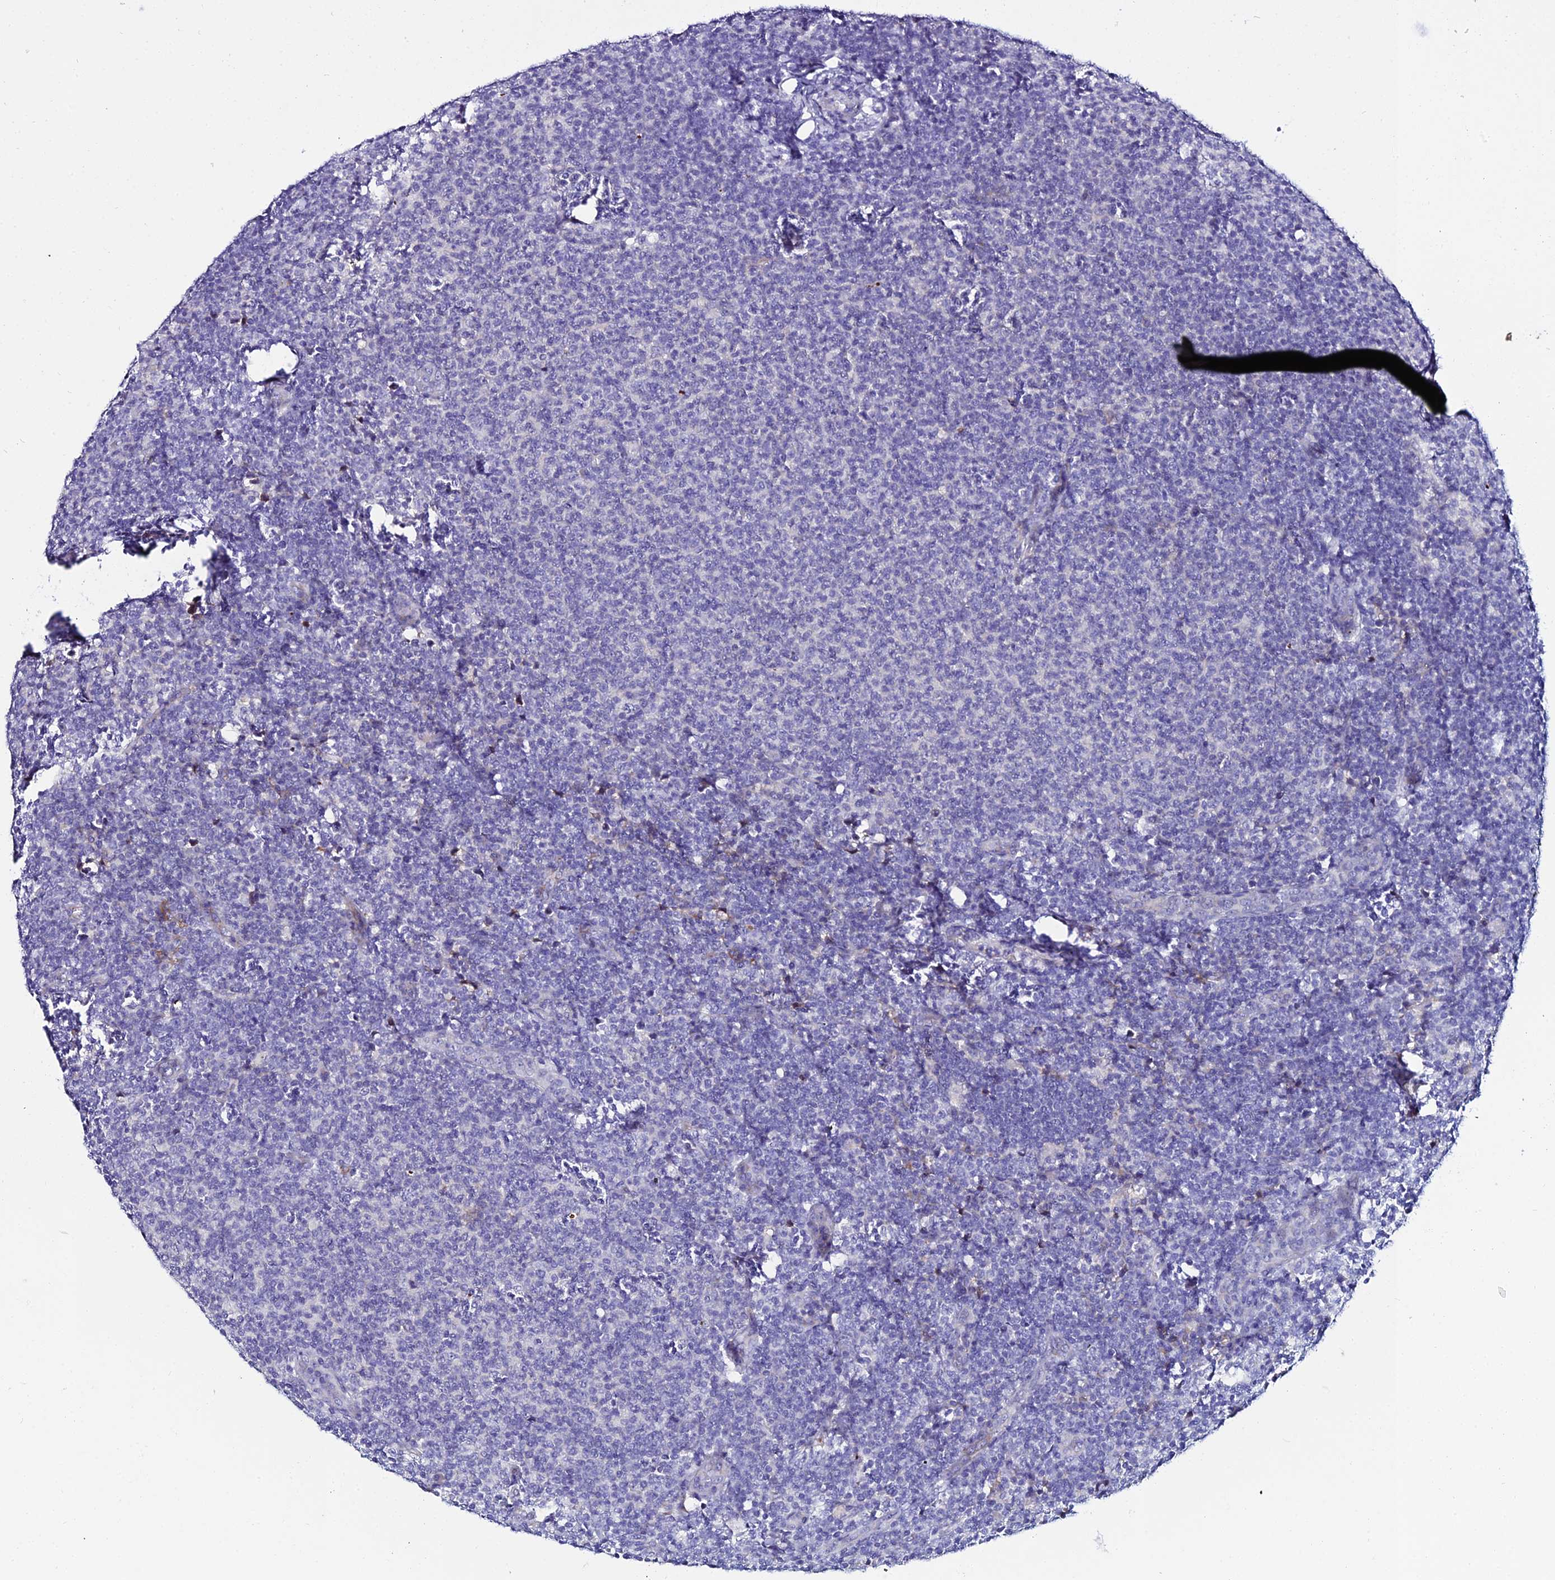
{"staining": {"intensity": "negative", "quantity": "none", "location": "none"}, "tissue": "lymphoma", "cell_type": "Tumor cells", "image_type": "cancer", "snomed": [{"axis": "morphology", "description": "Malignant lymphoma, non-Hodgkin's type, Low grade"}, {"axis": "topography", "description": "Lymph node"}], "caption": "The micrograph shows no staining of tumor cells in lymphoma.", "gene": "DEFB132", "patient": {"sex": "male", "age": 66}}